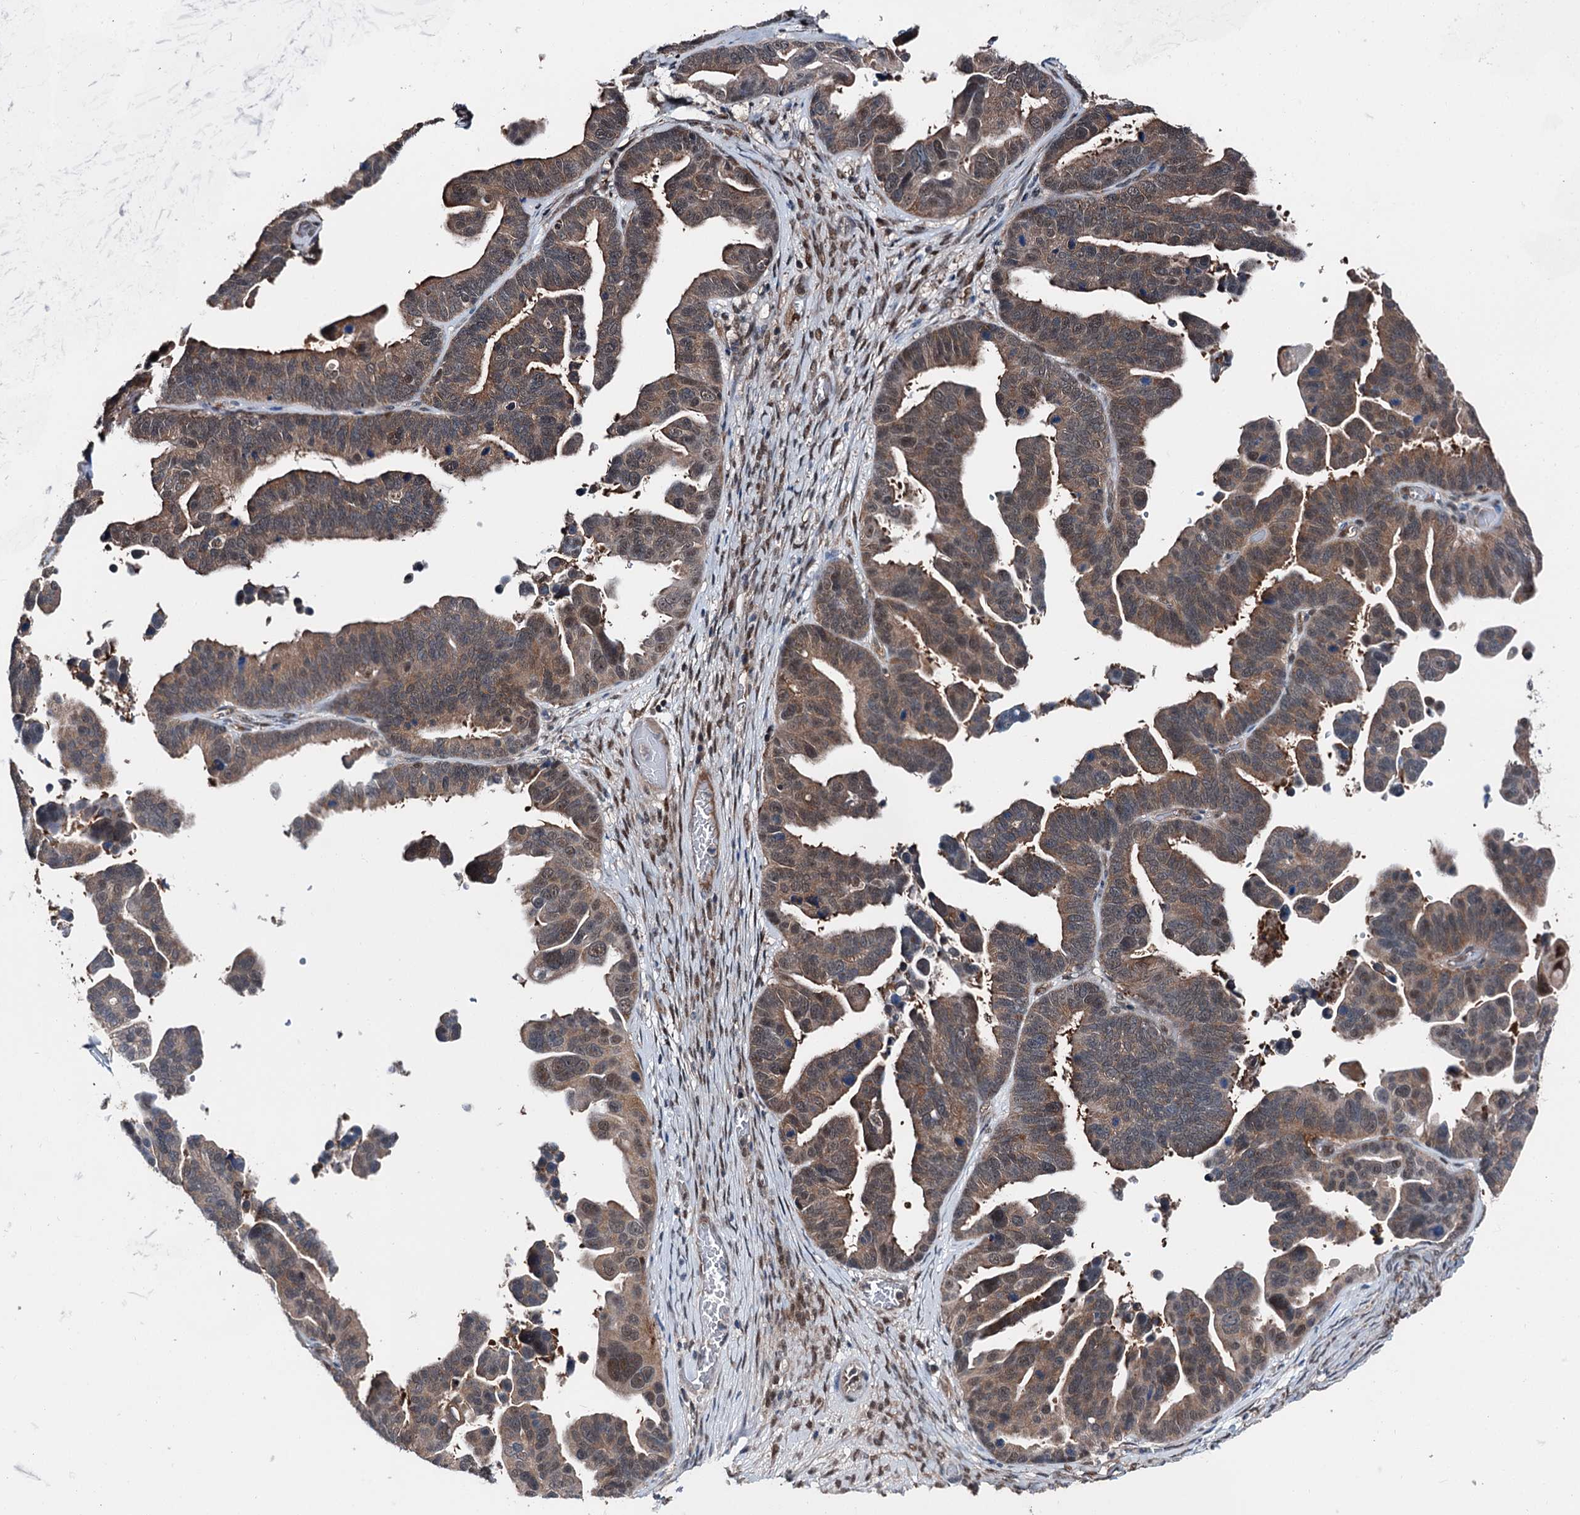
{"staining": {"intensity": "moderate", "quantity": ">75%", "location": "cytoplasmic/membranous,nuclear"}, "tissue": "ovarian cancer", "cell_type": "Tumor cells", "image_type": "cancer", "snomed": [{"axis": "morphology", "description": "Cystadenocarcinoma, serous, NOS"}, {"axis": "topography", "description": "Ovary"}], "caption": "Human ovarian cancer (serous cystadenocarcinoma) stained for a protein (brown) exhibits moderate cytoplasmic/membranous and nuclear positive staining in about >75% of tumor cells.", "gene": "PSMD13", "patient": {"sex": "female", "age": 56}}